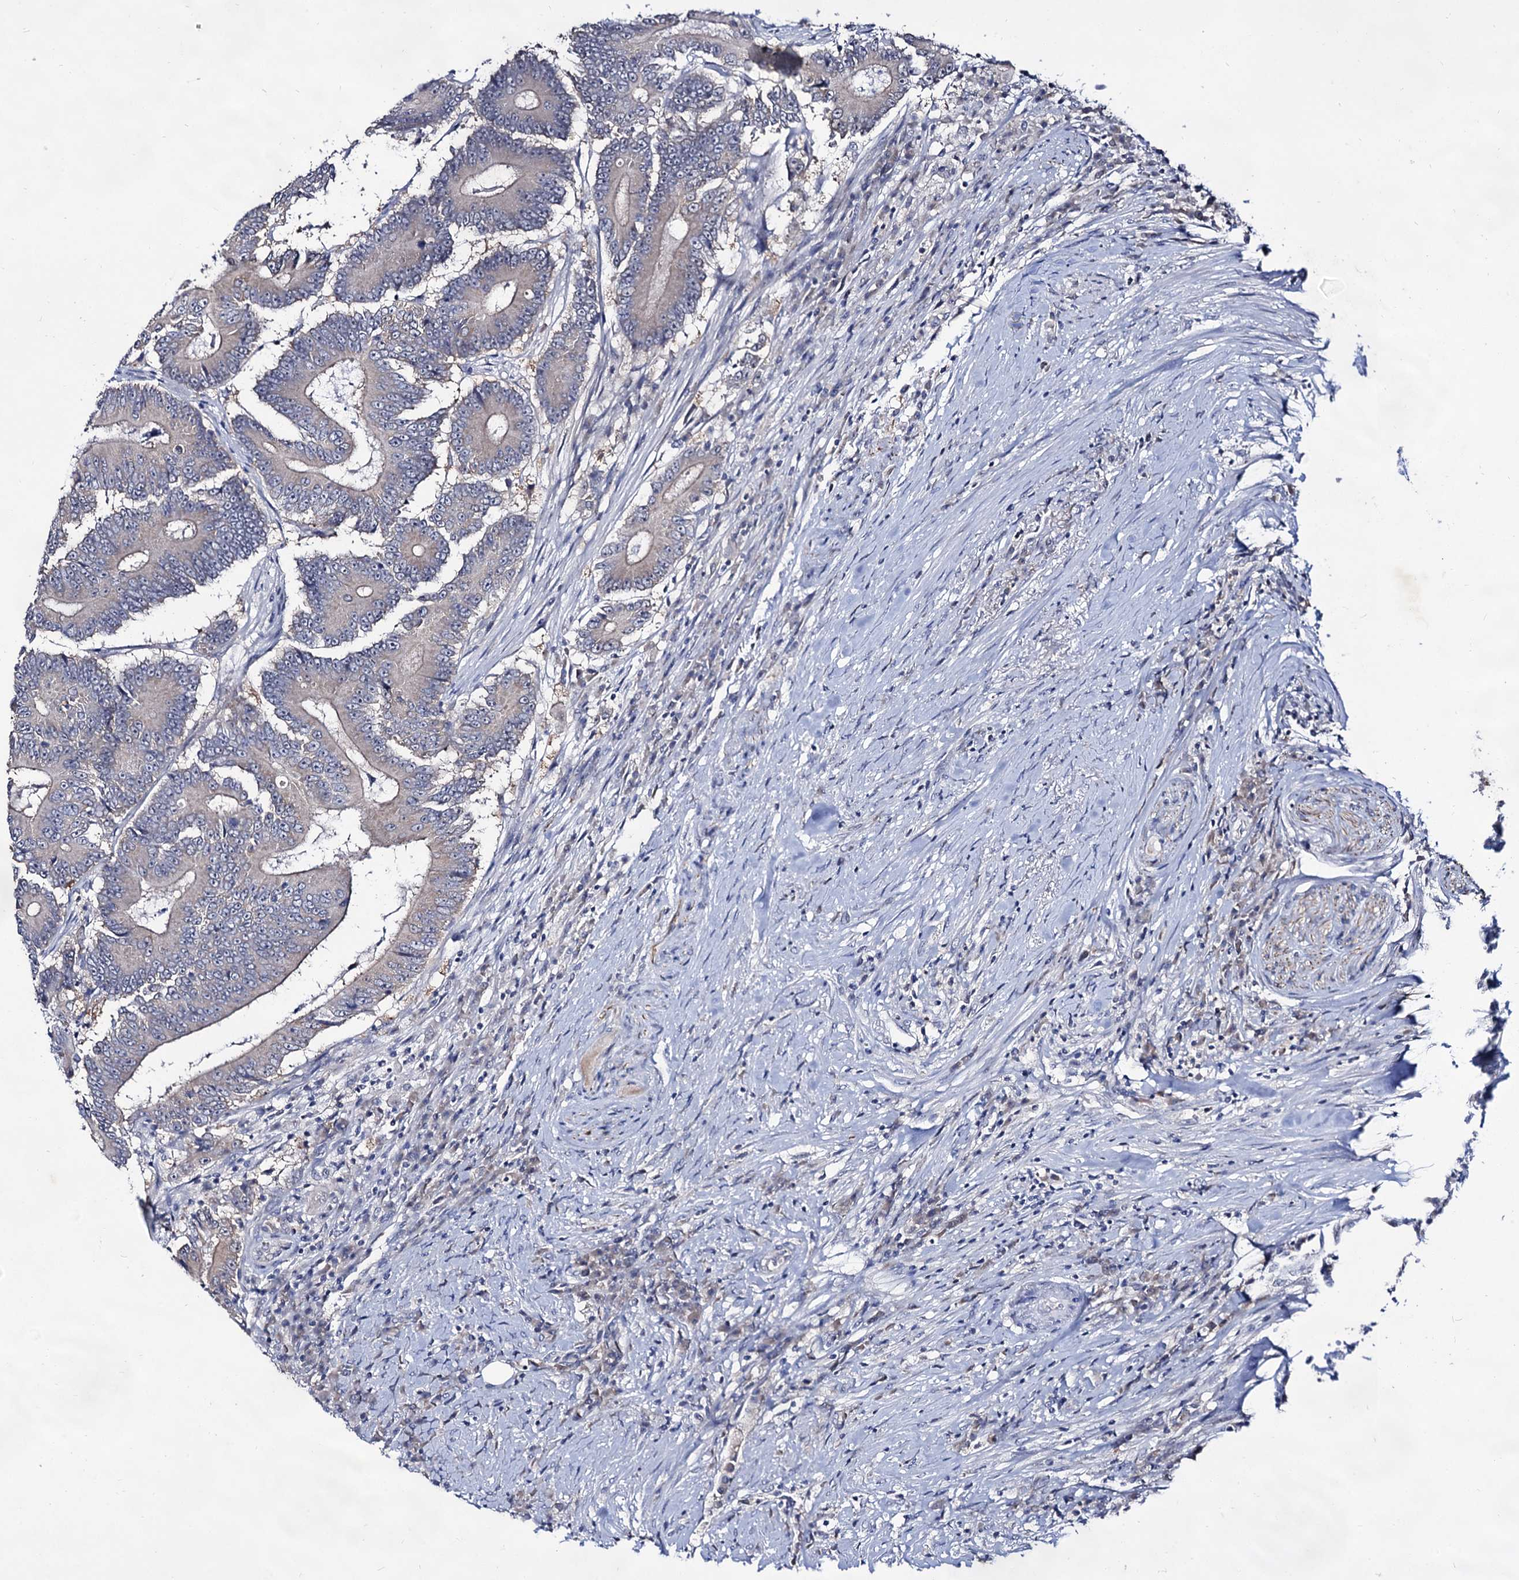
{"staining": {"intensity": "negative", "quantity": "none", "location": "none"}, "tissue": "colorectal cancer", "cell_type": "Tumor cells", "image_type": "cancer", "snomed": [{"axis": "morphology", "description": "Adenocarcinoma, NOS"}, {"axis": "topography", "description": "Colon"}], "caption": "There is no significant positivity in tumor cells of adenocarcinoma (colorectal). The staining is performed using DAB (3,3'-diaminobenzidine) brown chromogen with nuclei counter-stained in using hematoxylin.", "gene": "ARFIP2", "patient": {"sex": "male", "age": 83}}